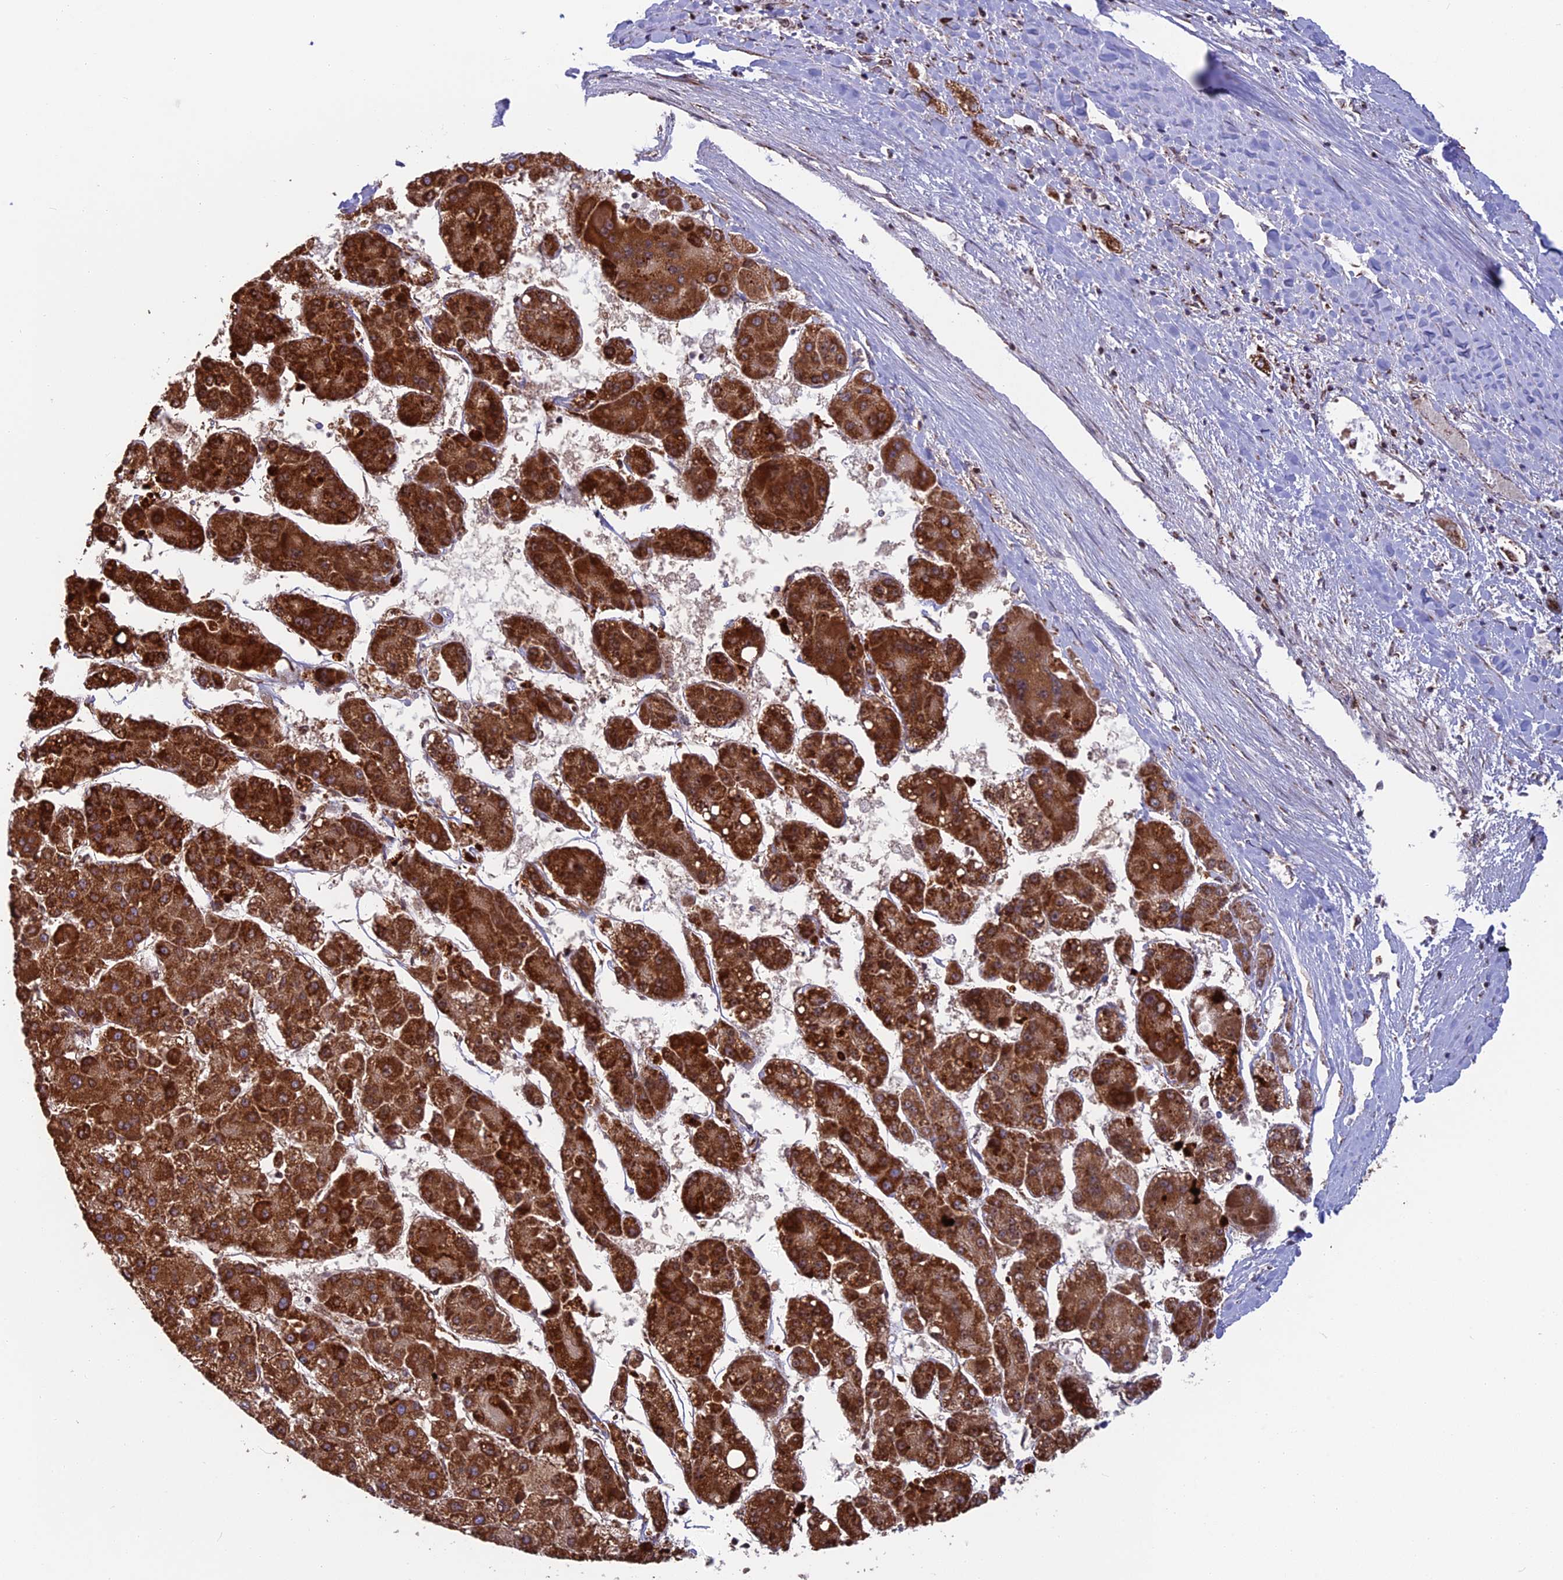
{"staining": {"intensity": "strong", "quantity": ">75%", "location": "cytoplasmic/membranous"}, "tissue": "liver cancer", "cell_type": "Tumor cells", "image_type": "cancer", "snomed": [{"axis": "morphology", "description": "Carcinoma, Hepatocellular, NOS"}, {"axis": "topography", "description": "Liver"}], "caption": "IHC (DAB) staining of human liver cancer exhibits strong cytoplasmic/membranous protein positivity in about >75% of tumor cells.", "gene": "CS", "patient": {"sex": "female", "age": 73}}